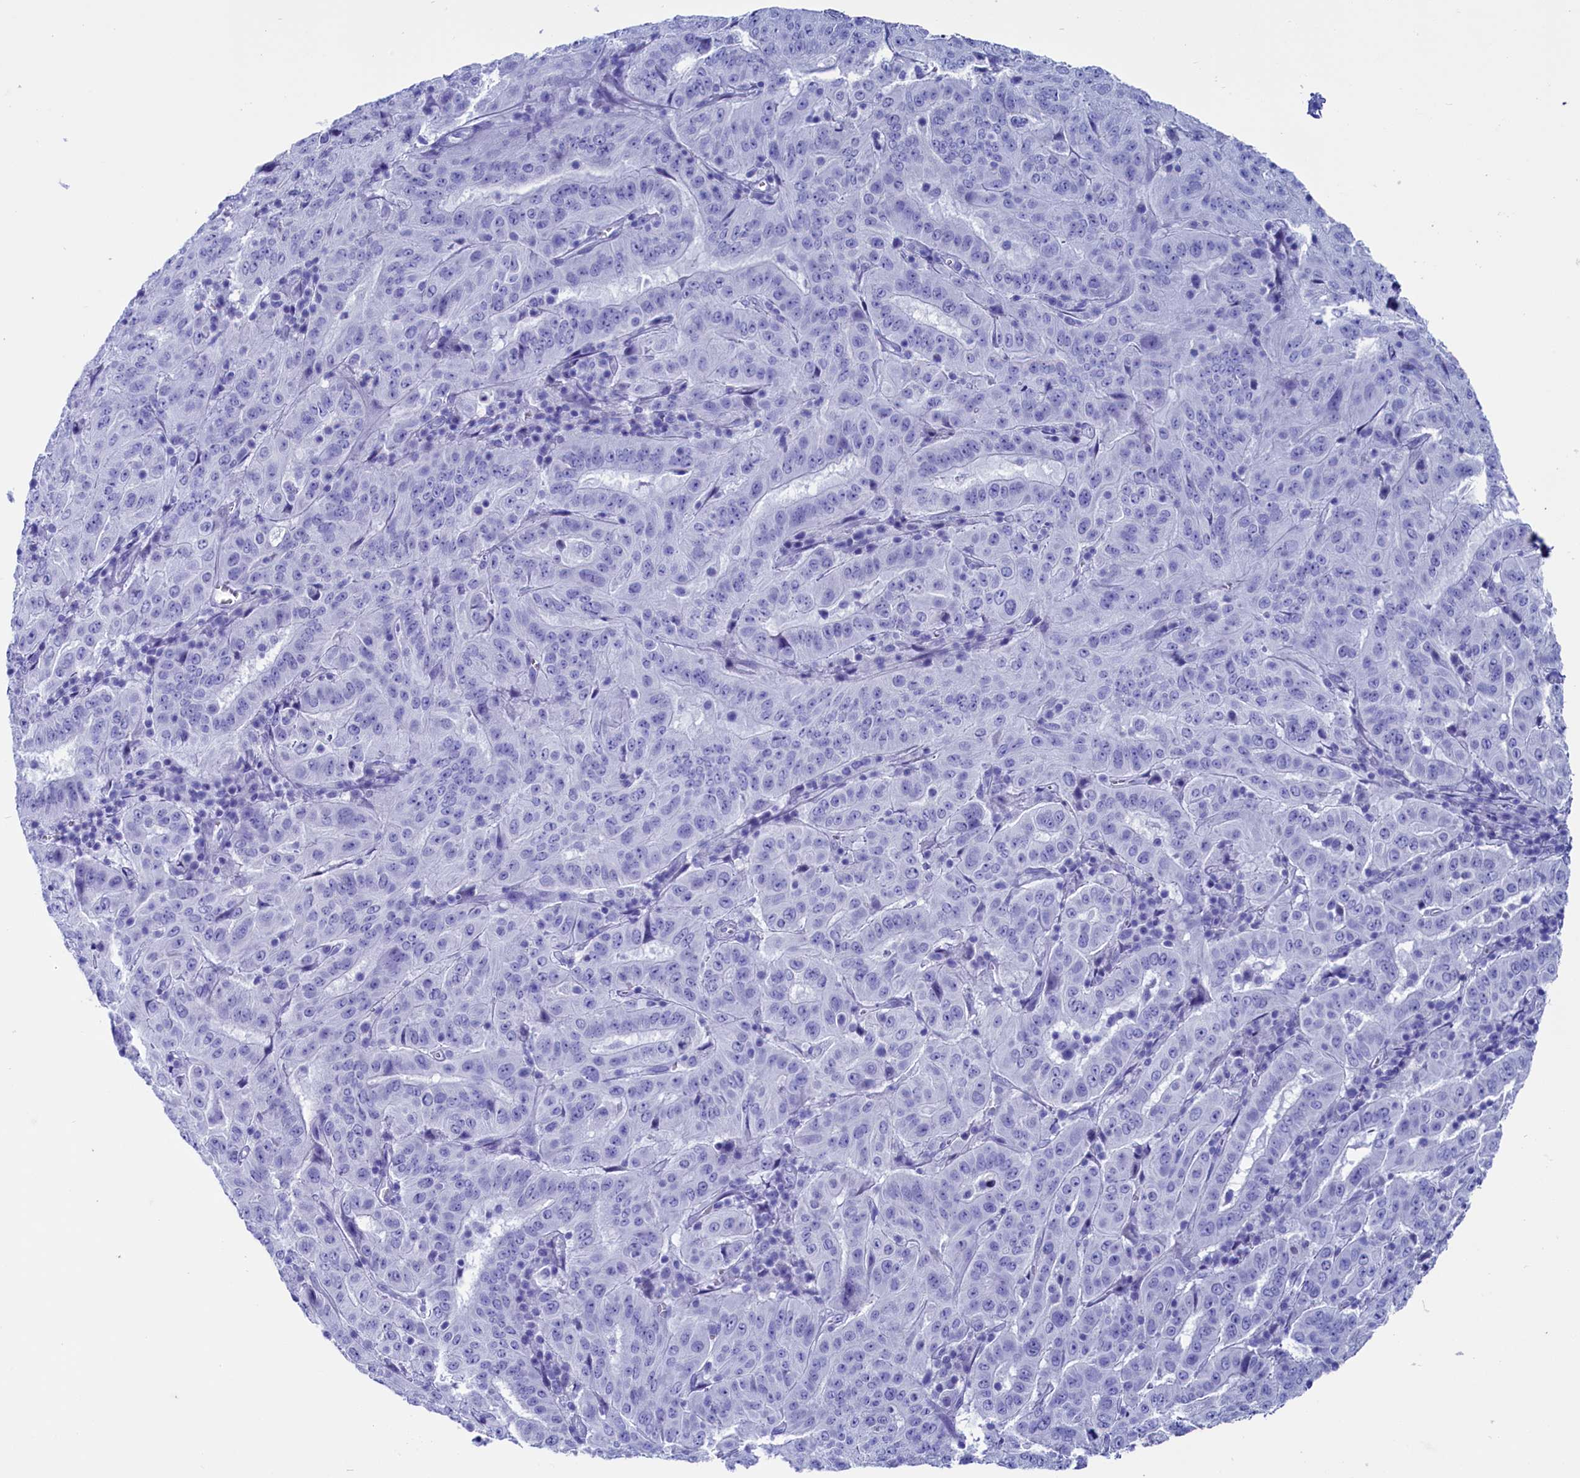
{"staining": {"intensity": "negative", "quantity": "none", "location": "none"}, "tissue": "pancreatic cancer", "cell_type": "Tumor cells", "image_type": "cancer", "snomed": [{"axis": "morphology", "description": "Adenocarcinoma, NOS"}, {"axis": "topography", "description": "Pancreas"}], "caption": "Tumor cells are negative for brown protein staining in adenocarcinoma (pancreatic). The staining is performed using DAB (3,3'-diaminobenzidine) brown chromogen with nuclei counter-stained in using hematoxylin.", "gene": "ANKRD29", "patient": {"sex": "male", "age": 63}}